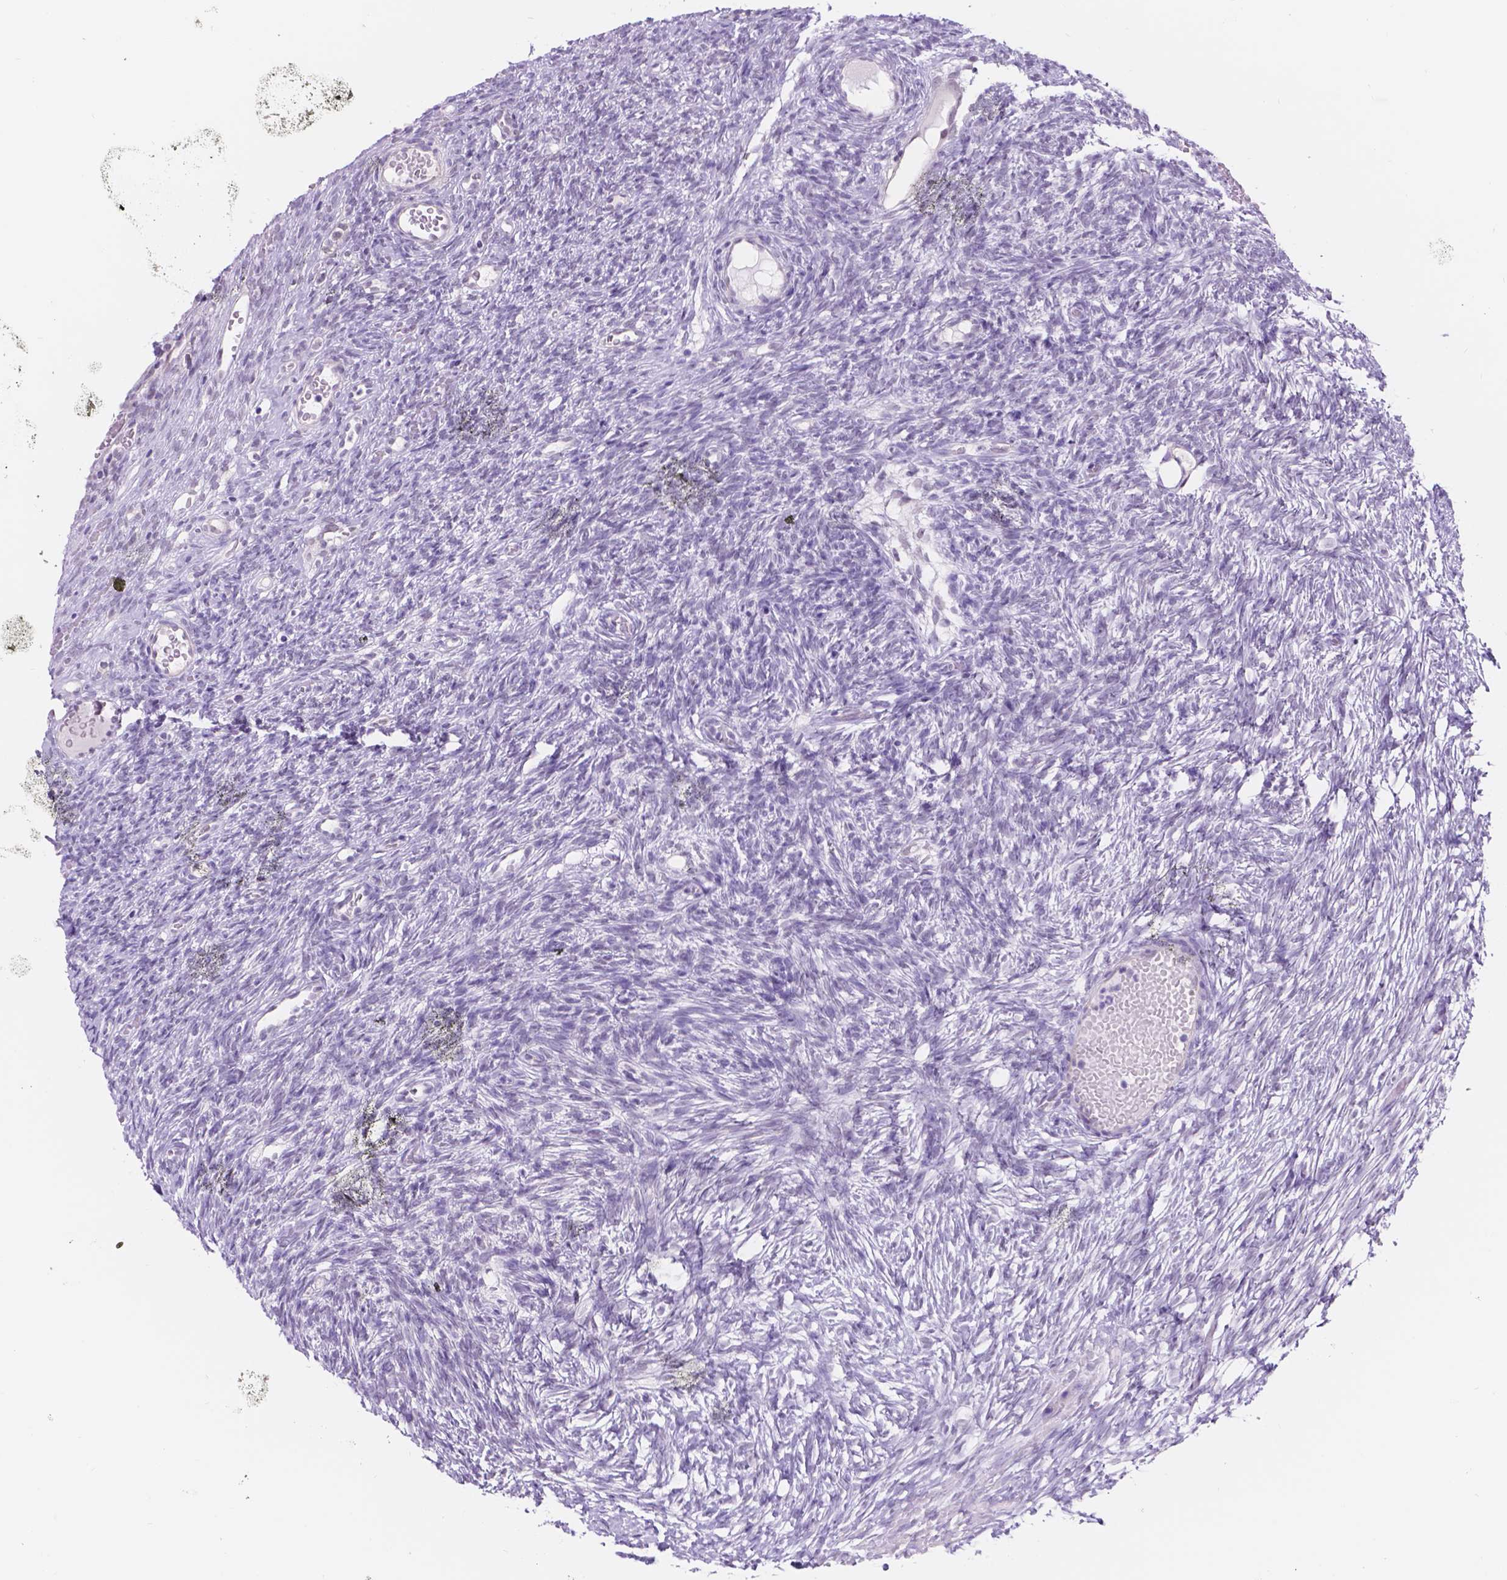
{"staining": {"intensity": "negative", "quantity": "none", "location": "none"}, "tissue": "ovary", "cell_type": "Ovarian stroma cells", "image_type": "normal", "snomed": [{"axis": "morphology", "description": "Normal tissue, NOS"}, {"axis": "topography", "description": "Ovary"}], "caption": "A high-resolution histopathology image shows immunohistochemistry (IHC) staining of benign ovary, which demonstrates no significant expression in ovarian stroma cells.", "gene": "DCC", "patient": {"sex": "female", "age": 34}}